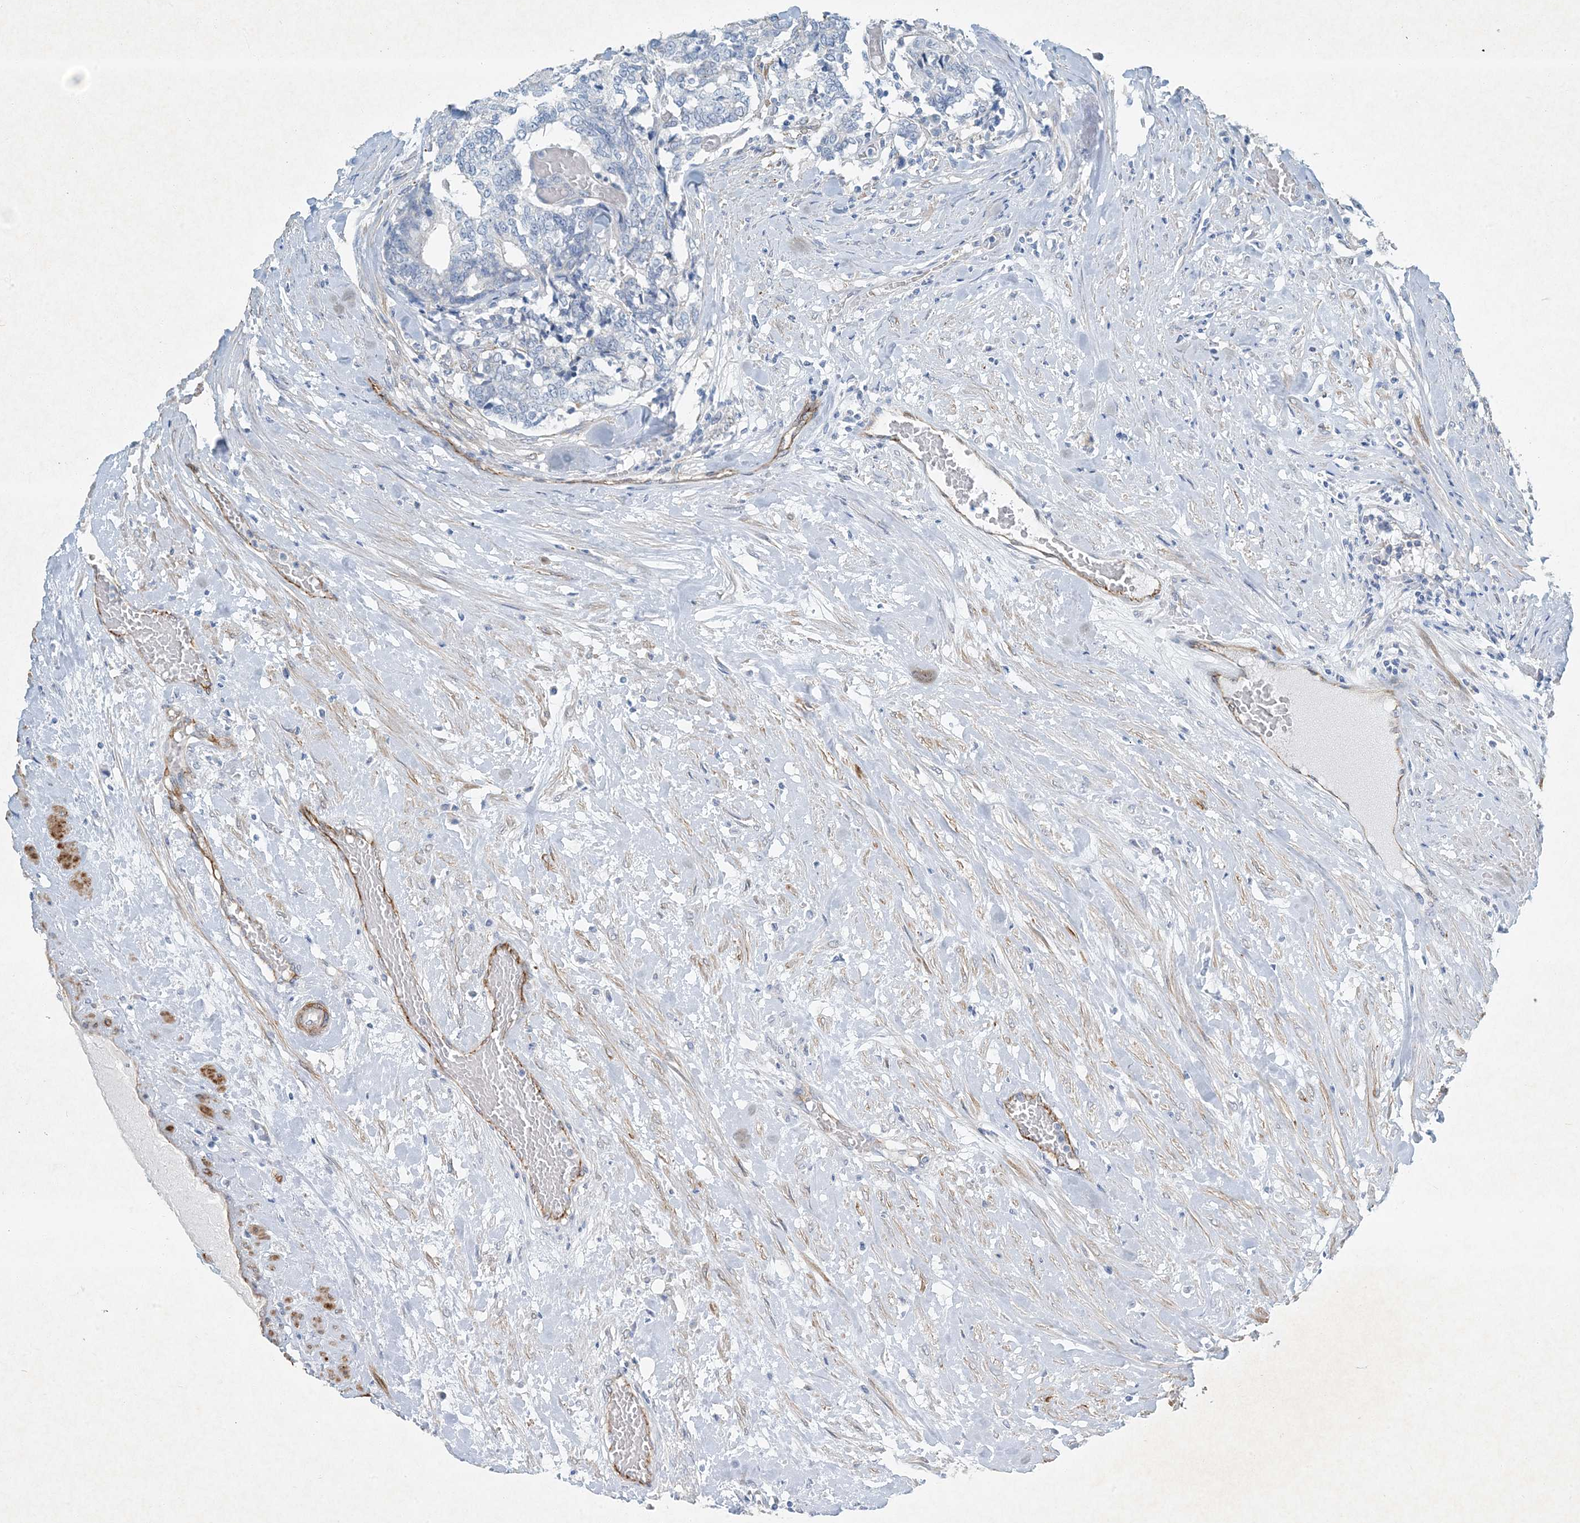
{"staining": {"intensity": "negative", "quantity": "none", "location": "none"}, "tissue": "prostate cancer", "cell_type": "Tumor cells", "image_type": "cancer", "snomed": [{"axis": "morphology", "description": "Normal tissue, NOS"}, {"axis": "morphology", "description": "Adenocarcinoma, High grade"}, {"axis": "topography", "description": "Prostate"}, {"axis": "topography", "description": "Seminal veicle"}], "caption": "Prostate cancer (high-grade adenocarcinoma) was stained to show a protein in brown. There is no significant staining in tumor cells.", "gene": "PGM5", "patient": {"sex": "male", "age": 55}}